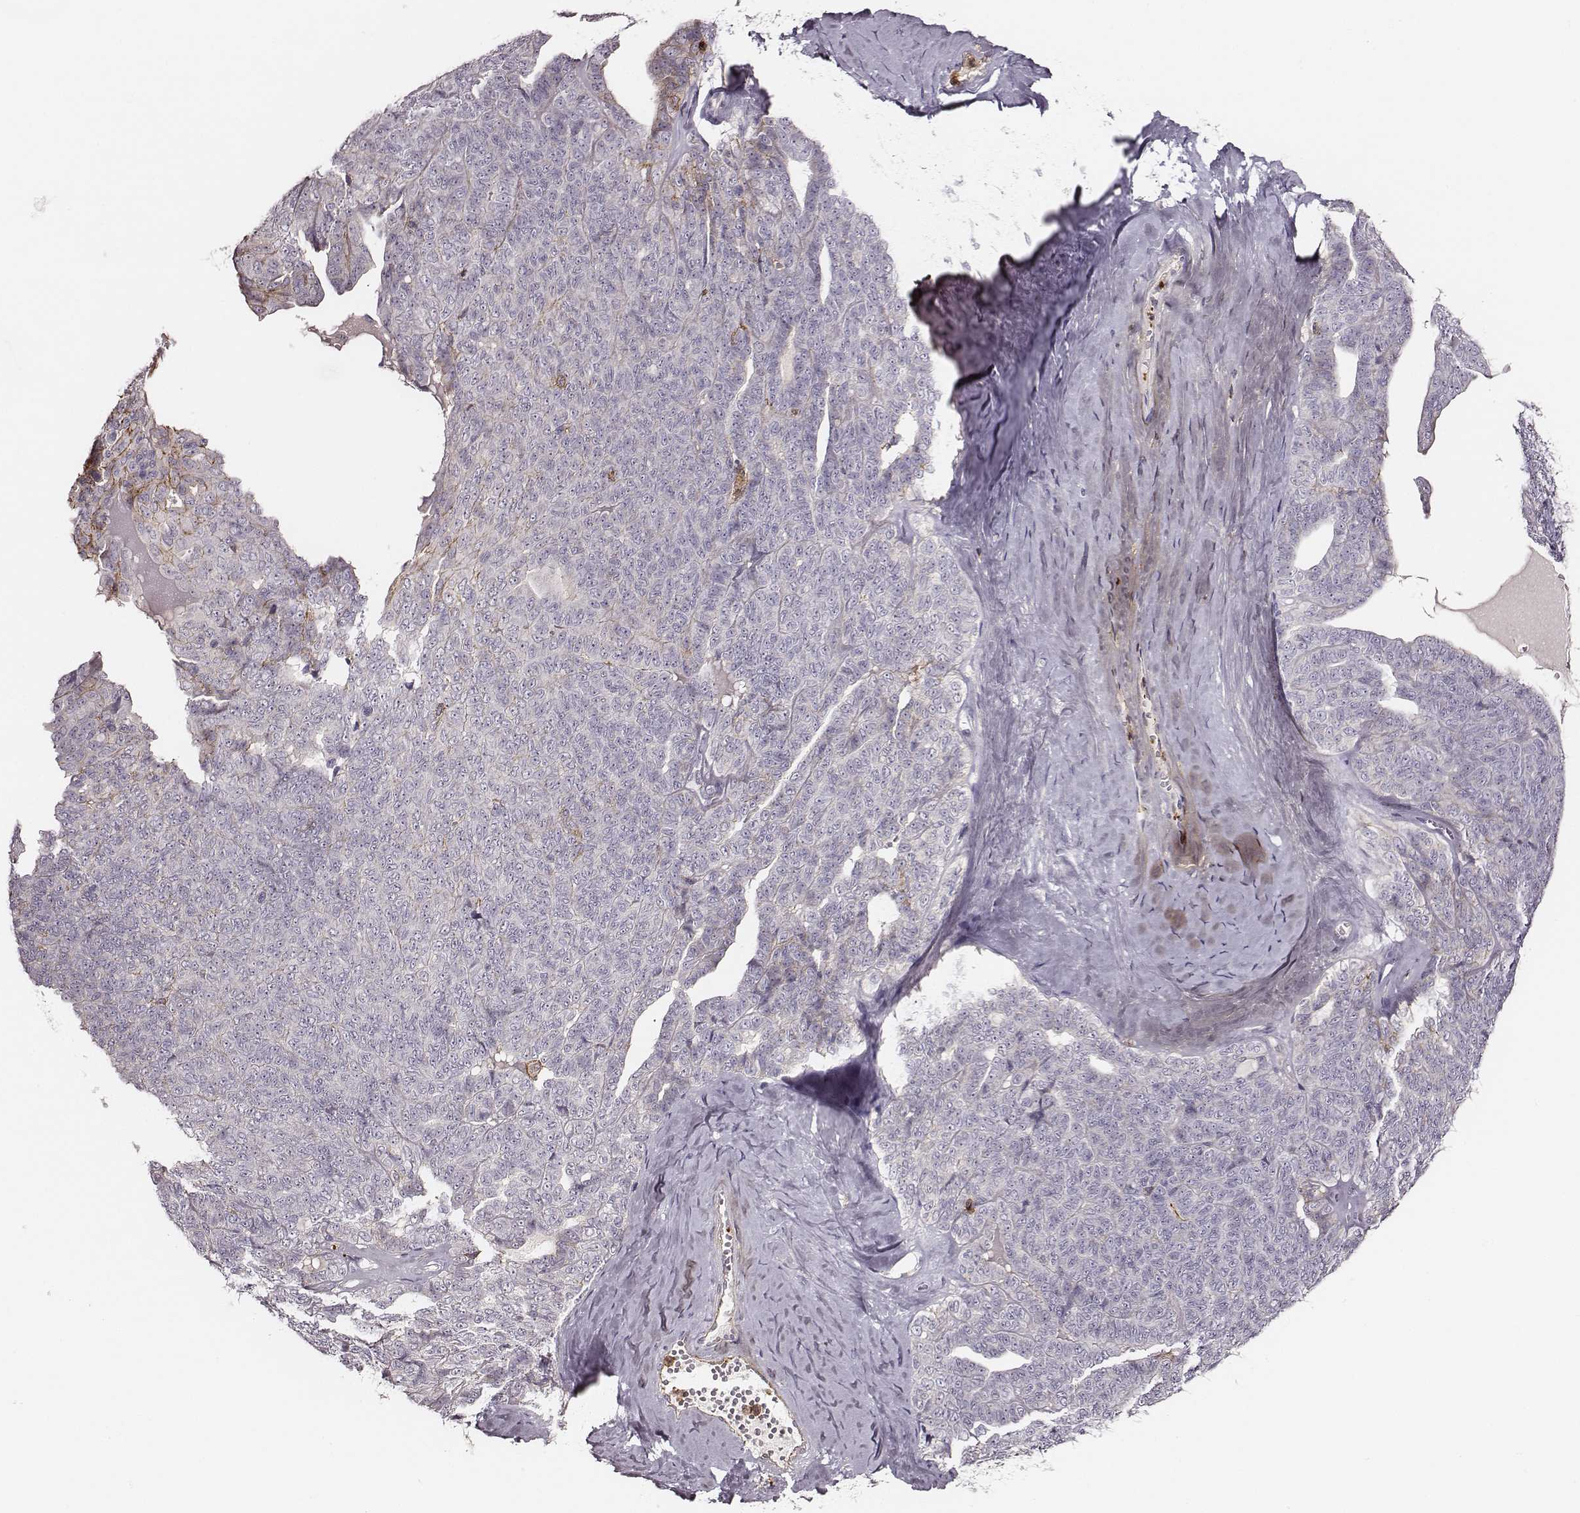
{"staining": {"intensity": "negative", "quantity": "none", "location": "none"}, "tissue": "ovarian cancer", "cell_type": "Tumor cells", "image_type": "cancer", "snomed": [{"axis": "morphology", "description": "Cystadenocarcinoma, serous, NOS"}, {"axis": "topography", "description": "Ovary"}], "caption": "Immunohistochemistry of ovarian cancer demonstrates no expression in tumor cells.", "gene": "ZYX", "patient": {"sex": "female", "age": 71}}